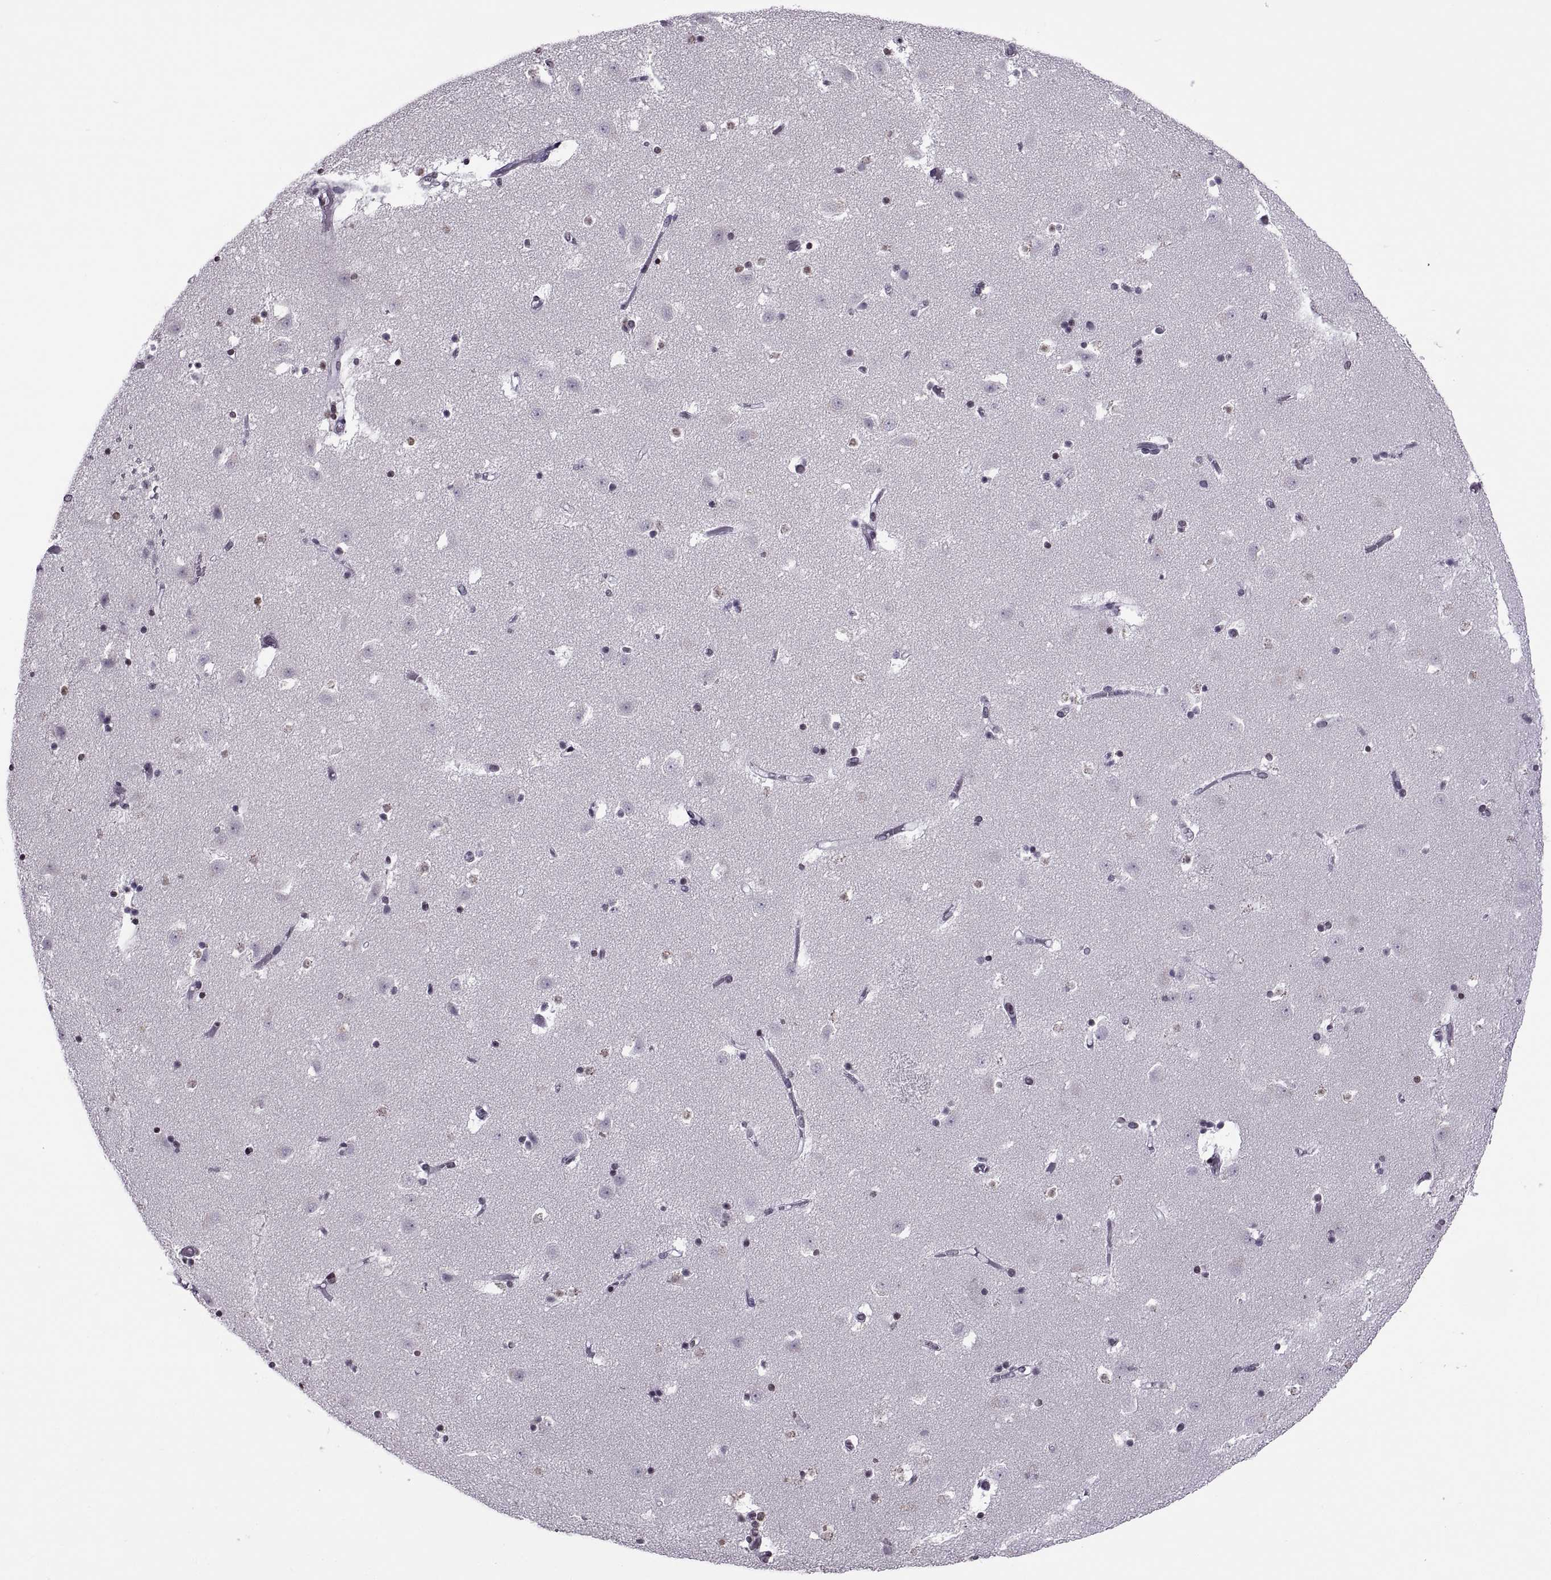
{"staining": {"intensity": "negative", "quantity": "none", "location": "none"}, "tissue": "caudate", "cell_type": "Glial cells", "image_type": "normal", "snomed": [{"axis": "morphology", "description": "Normal tissue, NOS"}, {"axis": "topography", "description": "Lateral ventricle wall"}], "caption": "This photomicrograph is of unremarkable caudate stained with immunohistochemistry (IHC) to label a protein in brown with the nuclei are counter-stained blue. There is no positivity in glial cells. (DAB (3,3'-diaminobenzidine) immunohistochemistry visualized using brightfield microscopy, high magnification).", "gene": "H1", "patient": {"sex": "female", "age": 42}}